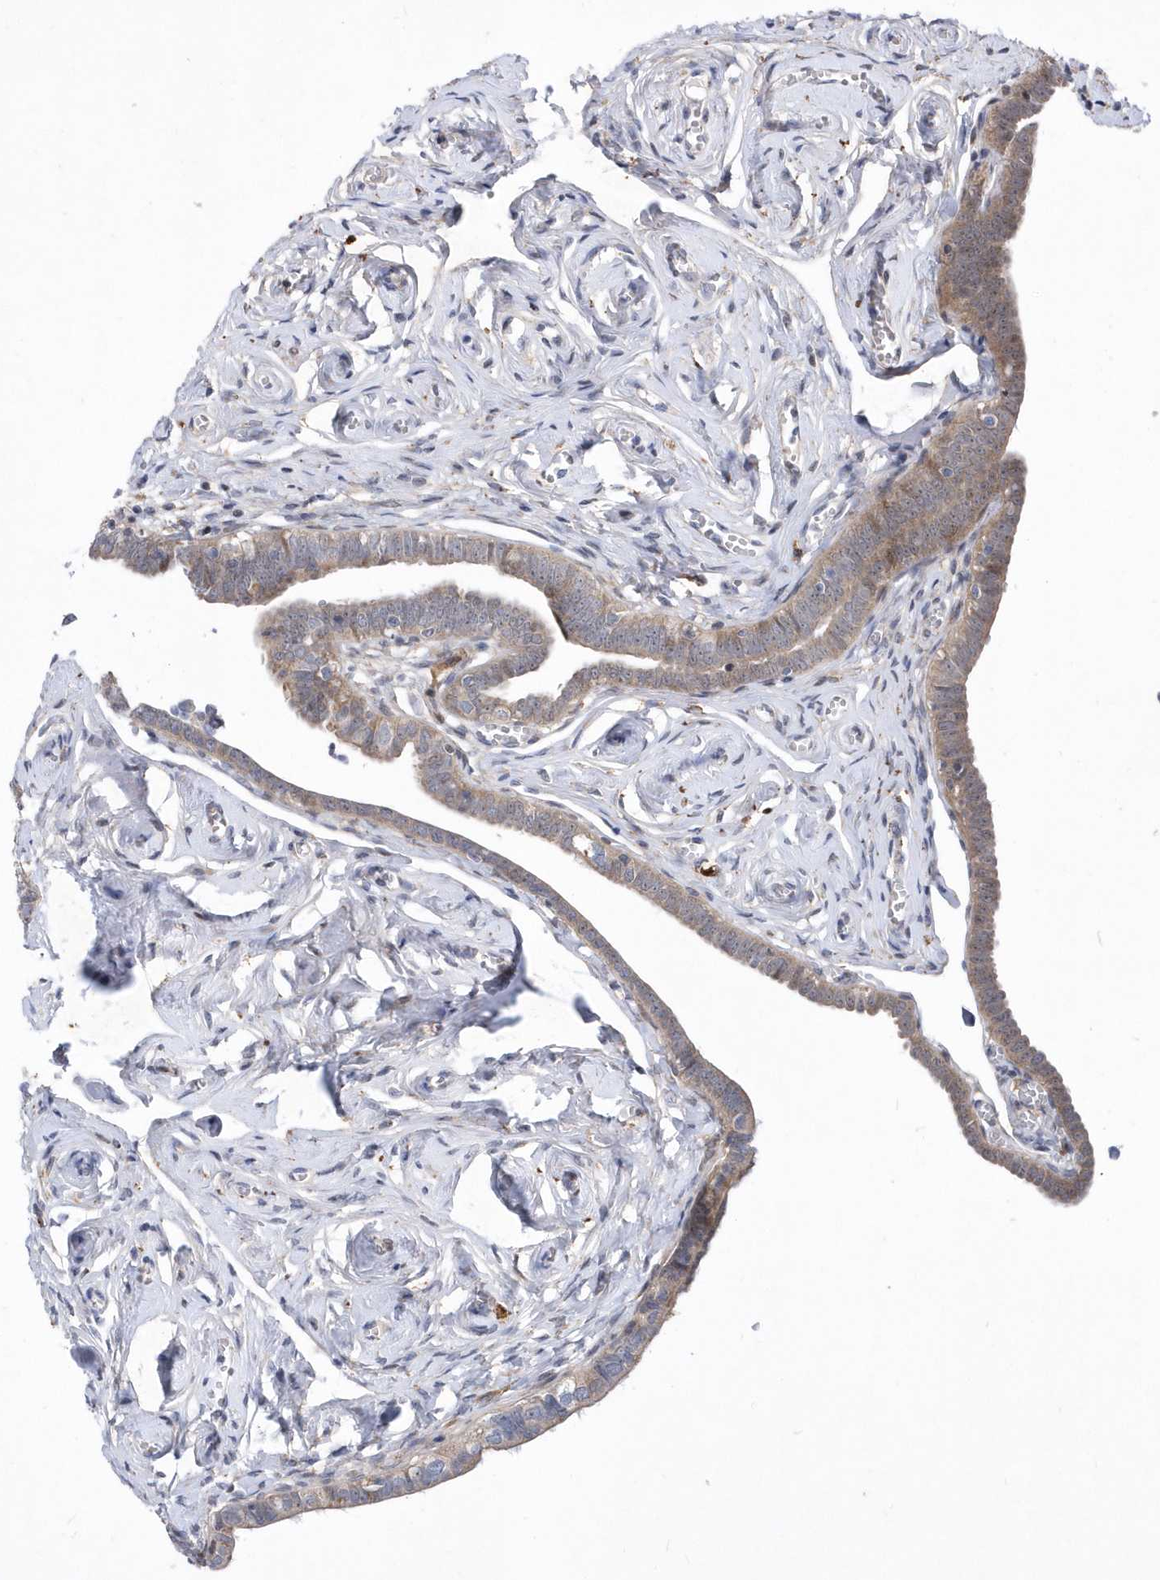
{"staining": {"intensity": "moderate", "quantity": "25%-75%", "location": "cytoplasmic/membranous"}, "tissue": "fallopian tube", "cell_type": "Glandular cells", "image_type": "normal", "snomed": [{"axis": "morphology", "description": "Normal tissue, NOS"}, {"axis": "topography", "description": "Fallopian tube"}], "caption": "Protein staining by immunohistochemistry (IHC) demonstrates moderate cytoplasmic/membranous expression in approximately 25%-75% of glandular cells in normal fallopian tube. The staining was performed using DAB to visualize the protein expression in brown, while the nuclei were stained in blue with hematoxylin (Magnification: 20x).", "gene": "LONRF2", "patient": {"sex": "female", "age": 71}}